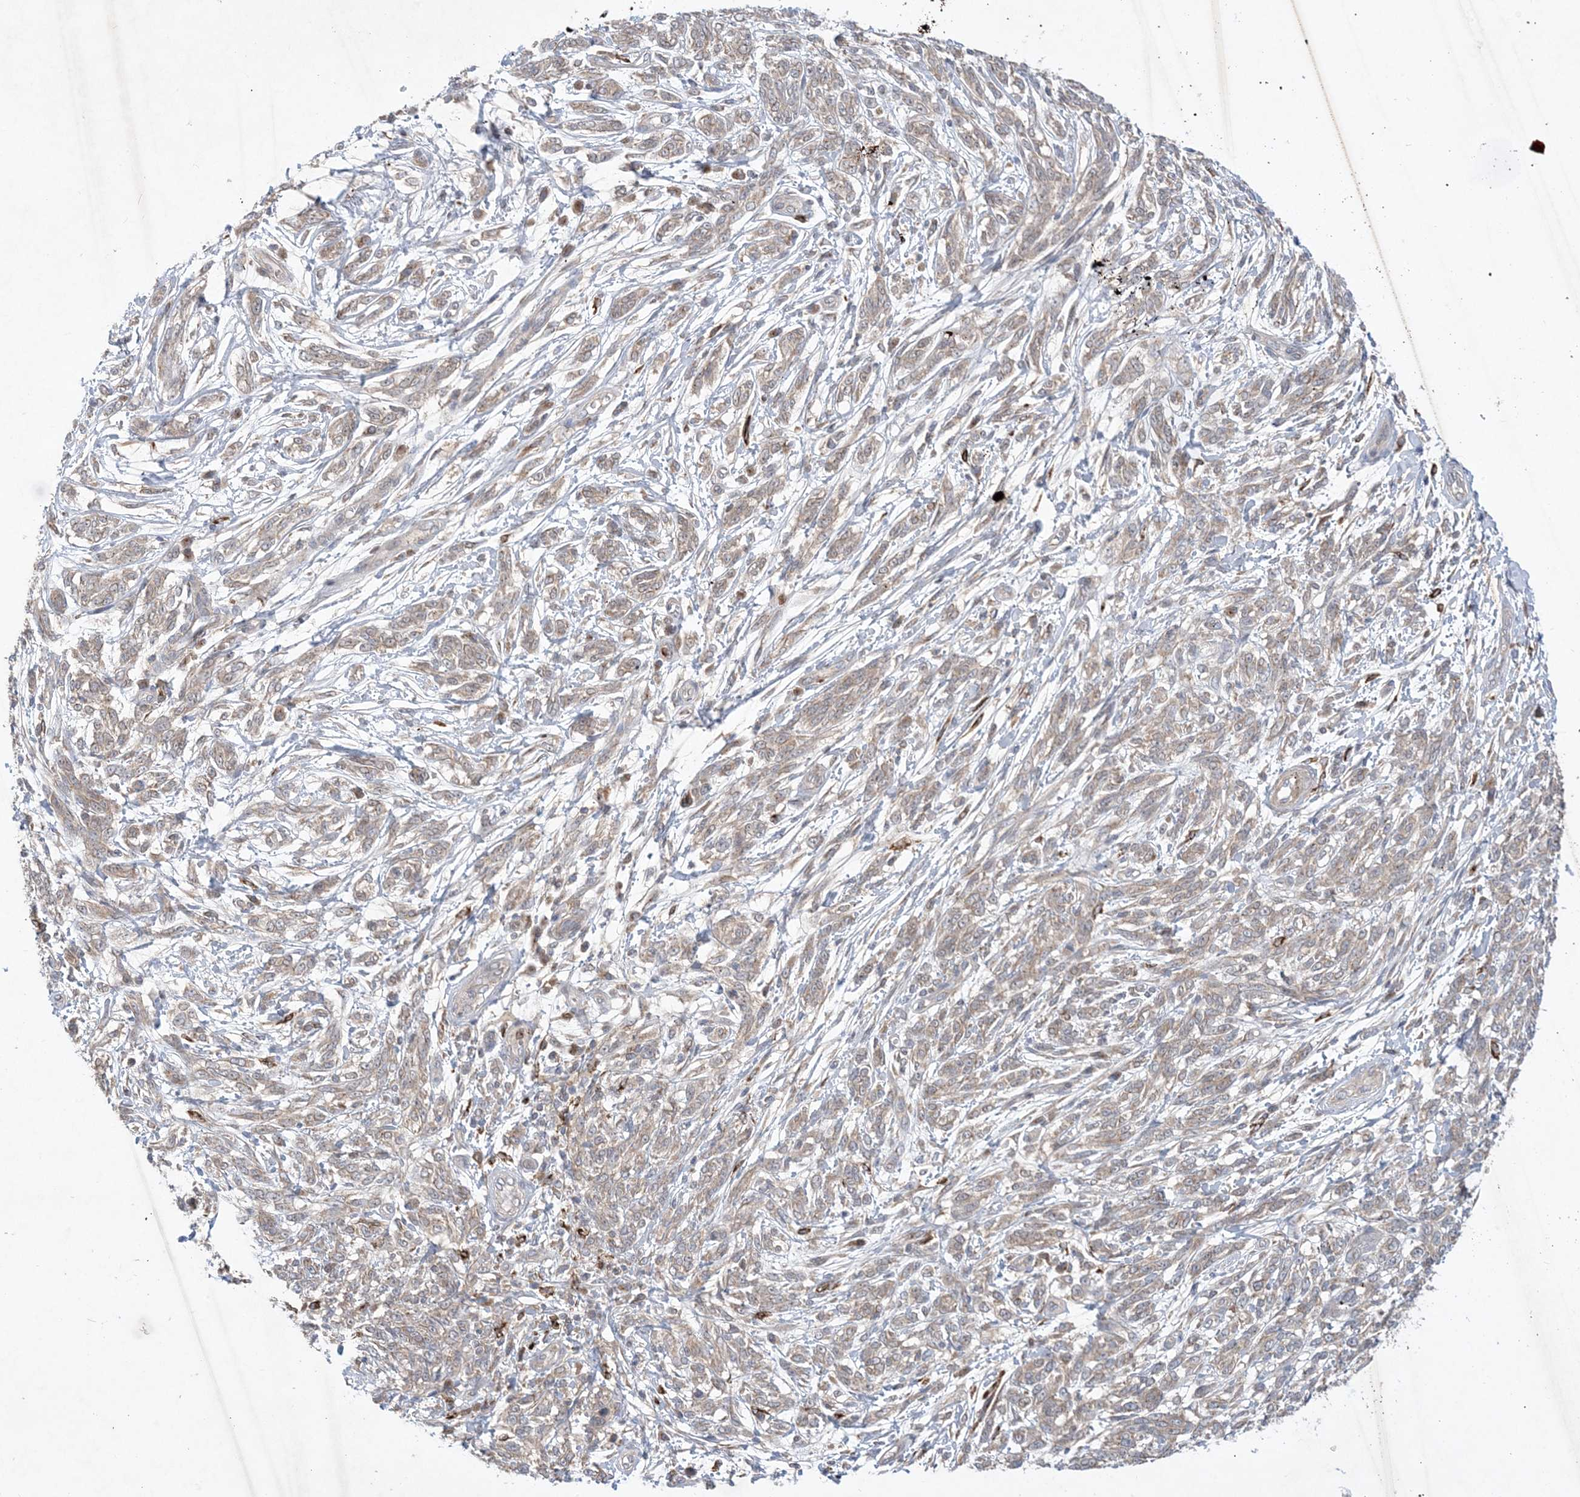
{"staining": {"intensity": "weak", "quantity": "25%-75%", "location": "cytoplasmic/membranous"}, "tissue": "melanoma", "cell_type": "Tumor cells", "image_type": "cancer", "snomed": [{"axis": "morphology", "description": "Malignant melanoma, NOS"}, {"axis": "topography", "description": "Skin"}], "caption": "Malignant melanoma stained with a brown dye demonstrates weak cytoplasmic/membranous positive expression in about 25%-75% of tumor cells.", "gene": "MASP2", "patient": {"sex": "male", "age": 49}}